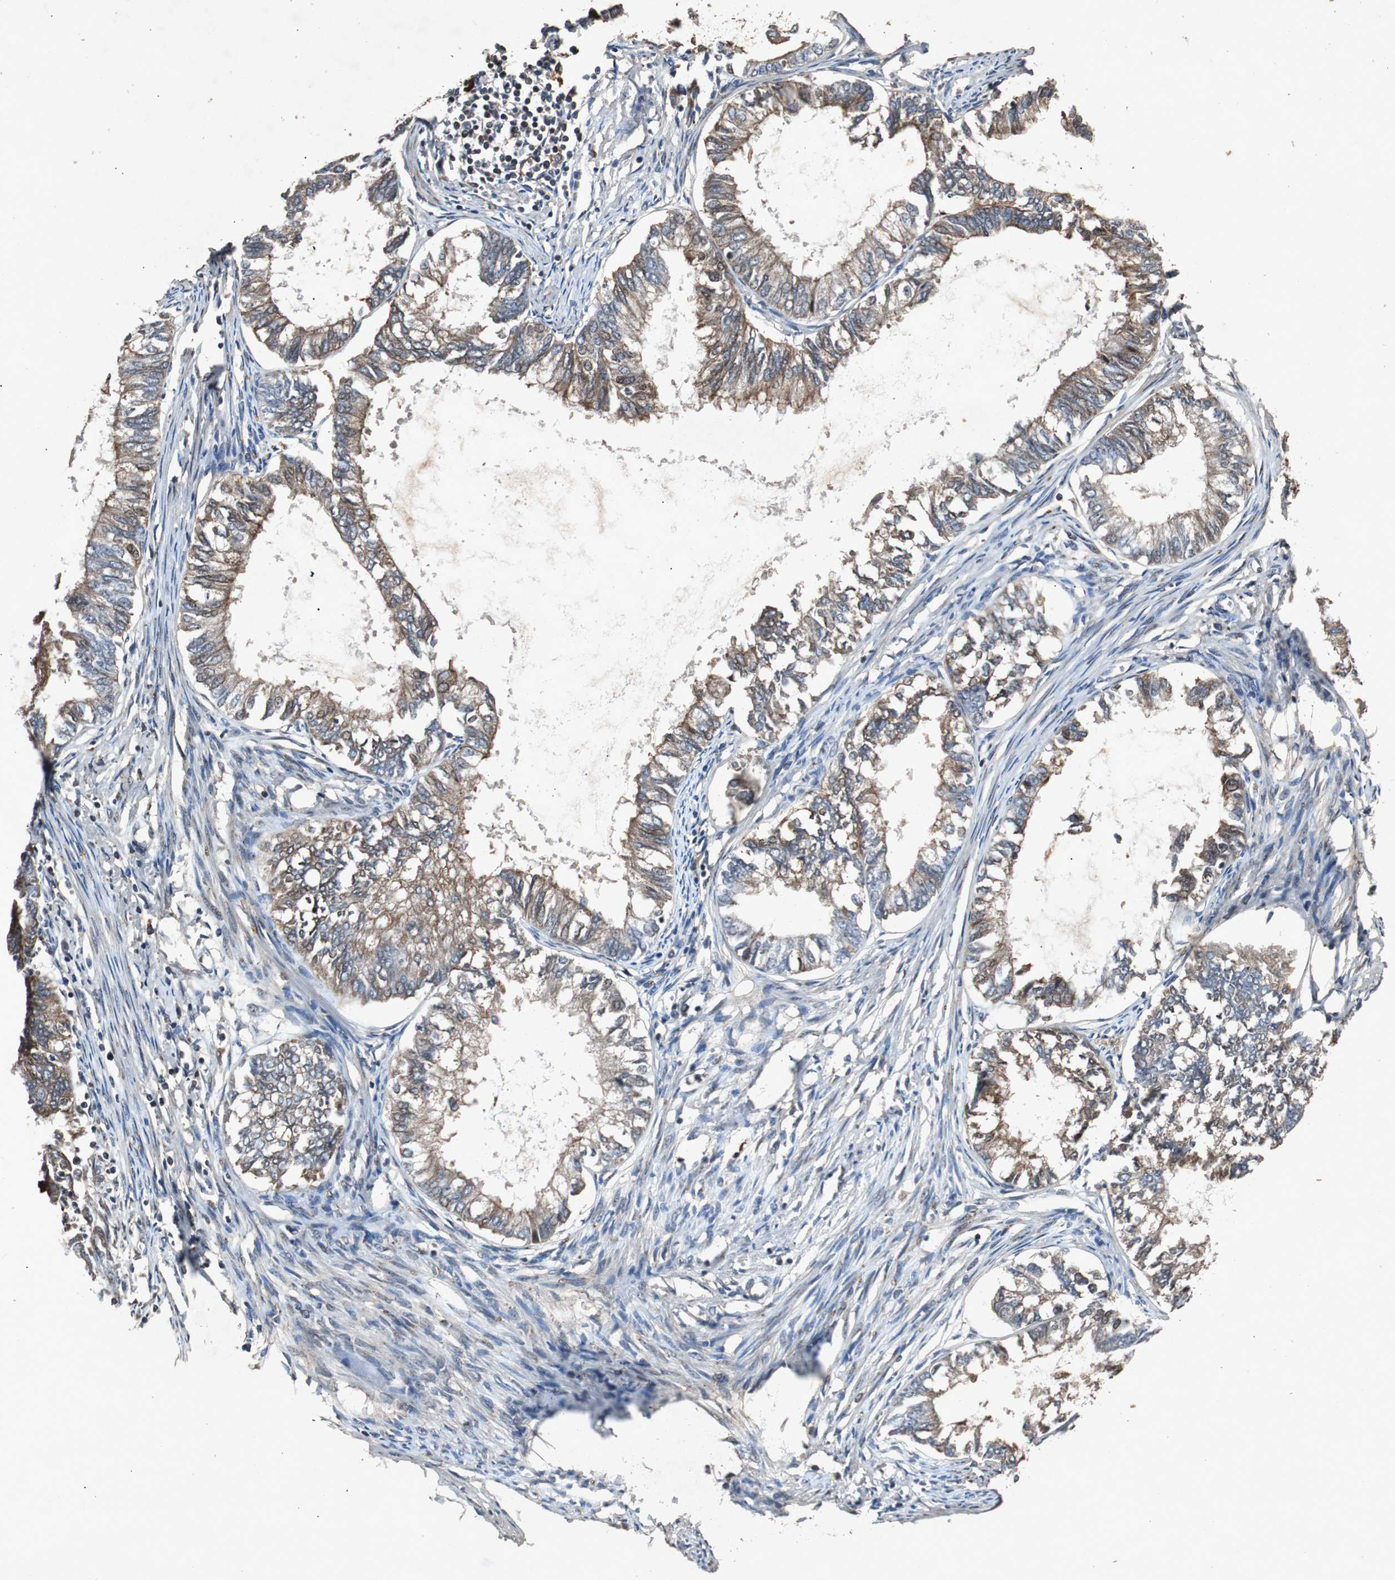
{"staining": {"intensity": "moderate", "quantity": "25%-75%", "location": "cytoplasmic/membranous"}, "tissue": "endometrial cancer", "cell_type": "Tumor cells", "image_type": "cancer", "snomed": [{"axis": "morphology", "description": "Adenocarcinoma, NOS"}, {"axis": "topography", "description": "Endometrium"}], "caption": "Adenocarcinoma (endometrial) stained with DAB immunohistochemistry (IHC) exhibits medium levels of moderate cytoplasmic/membranous expression in approximately 25%-75% of tumor cells. The protein of interest is stained brown, and the nuclei are stained in blue (DAB (3,3'-diaminobenzidine) IHC with brightfield microscopy, high magnification).", "gene": "SLIT2", "patient": {"sex": "female", "age": 86}}